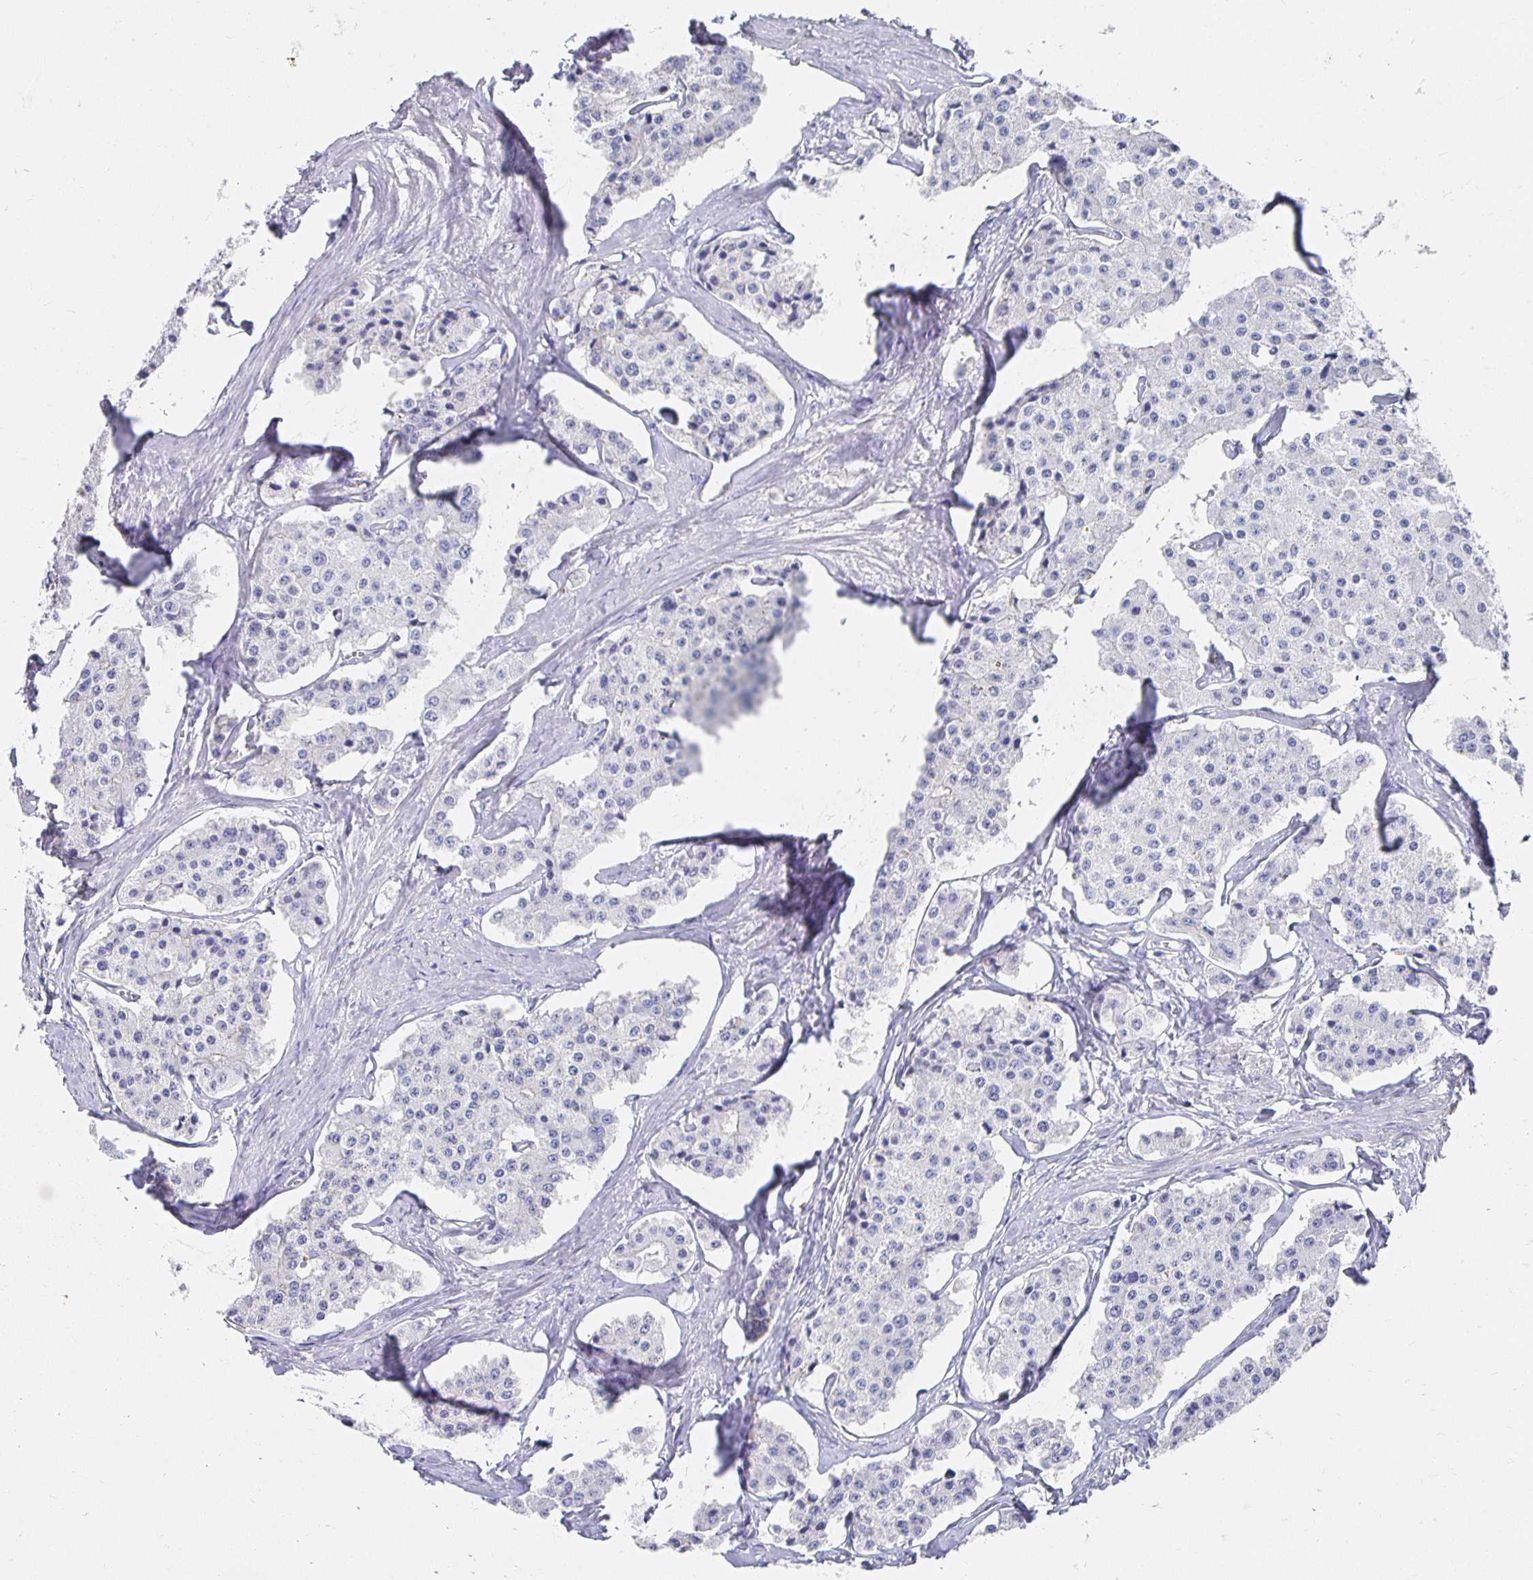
{"staining": {"intensity": "negative", "quantity": "none", "location": "none"}, "tissue": "carcinoid", "cell_type": "Tumor cells", "image_type": "cancer", "snomed": [{"axis": "morphology", "description": "Carcinoid, malignant, NOS"}, {"axis": "topography", "description": "Small intestine"}], "caption": "There is no significant expression in tumor cells of carcinoid (malignant).", "gene": "APOB", "patient": {"sex": "female", "age": 65}}